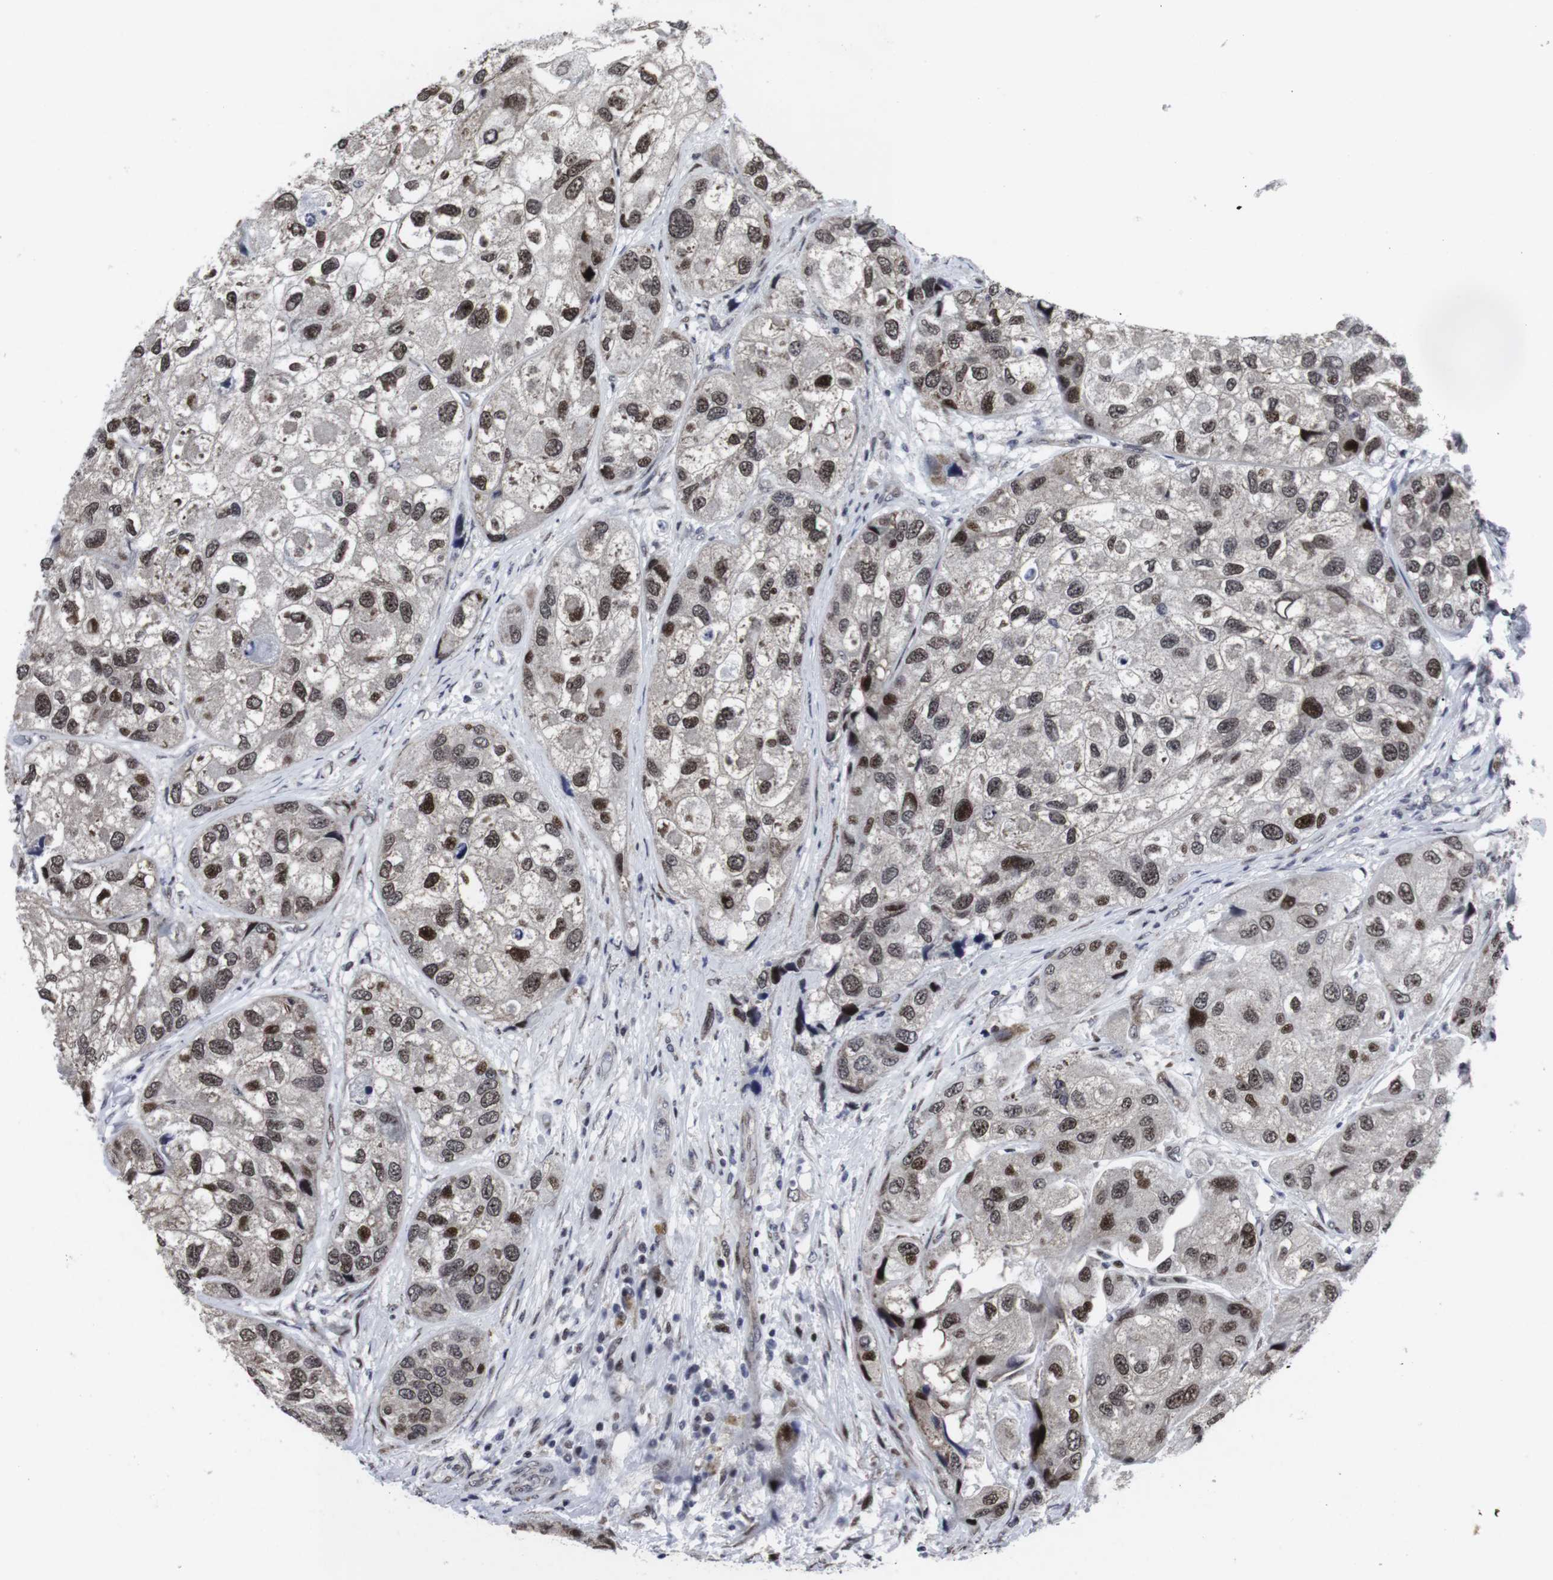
{"staining": {"intensity": "strong", "quantity": ">75%", "location": "nuclear"}, "tissue": "urothelial cancer", "cell_type": "Tumor cells", "image_type": "cancer", "snomed": [{"axis": "morphology", "description": "Urothelial carcinoma, High grade"}, {"axis": "topography", "description": "Urinary bladder"}], "caption": "Immunohistochemistry photomicrograph of neoplastic tissue: urothelial carcinoma (high-grade) stained using immunohistochemistry shows high levels of strong protein expression localized specifically in the nuclear of tumor cells, appearing as a nuclear brown color.", "gene": "MLH1", "patient": {"sex": "female", "age": 64}}